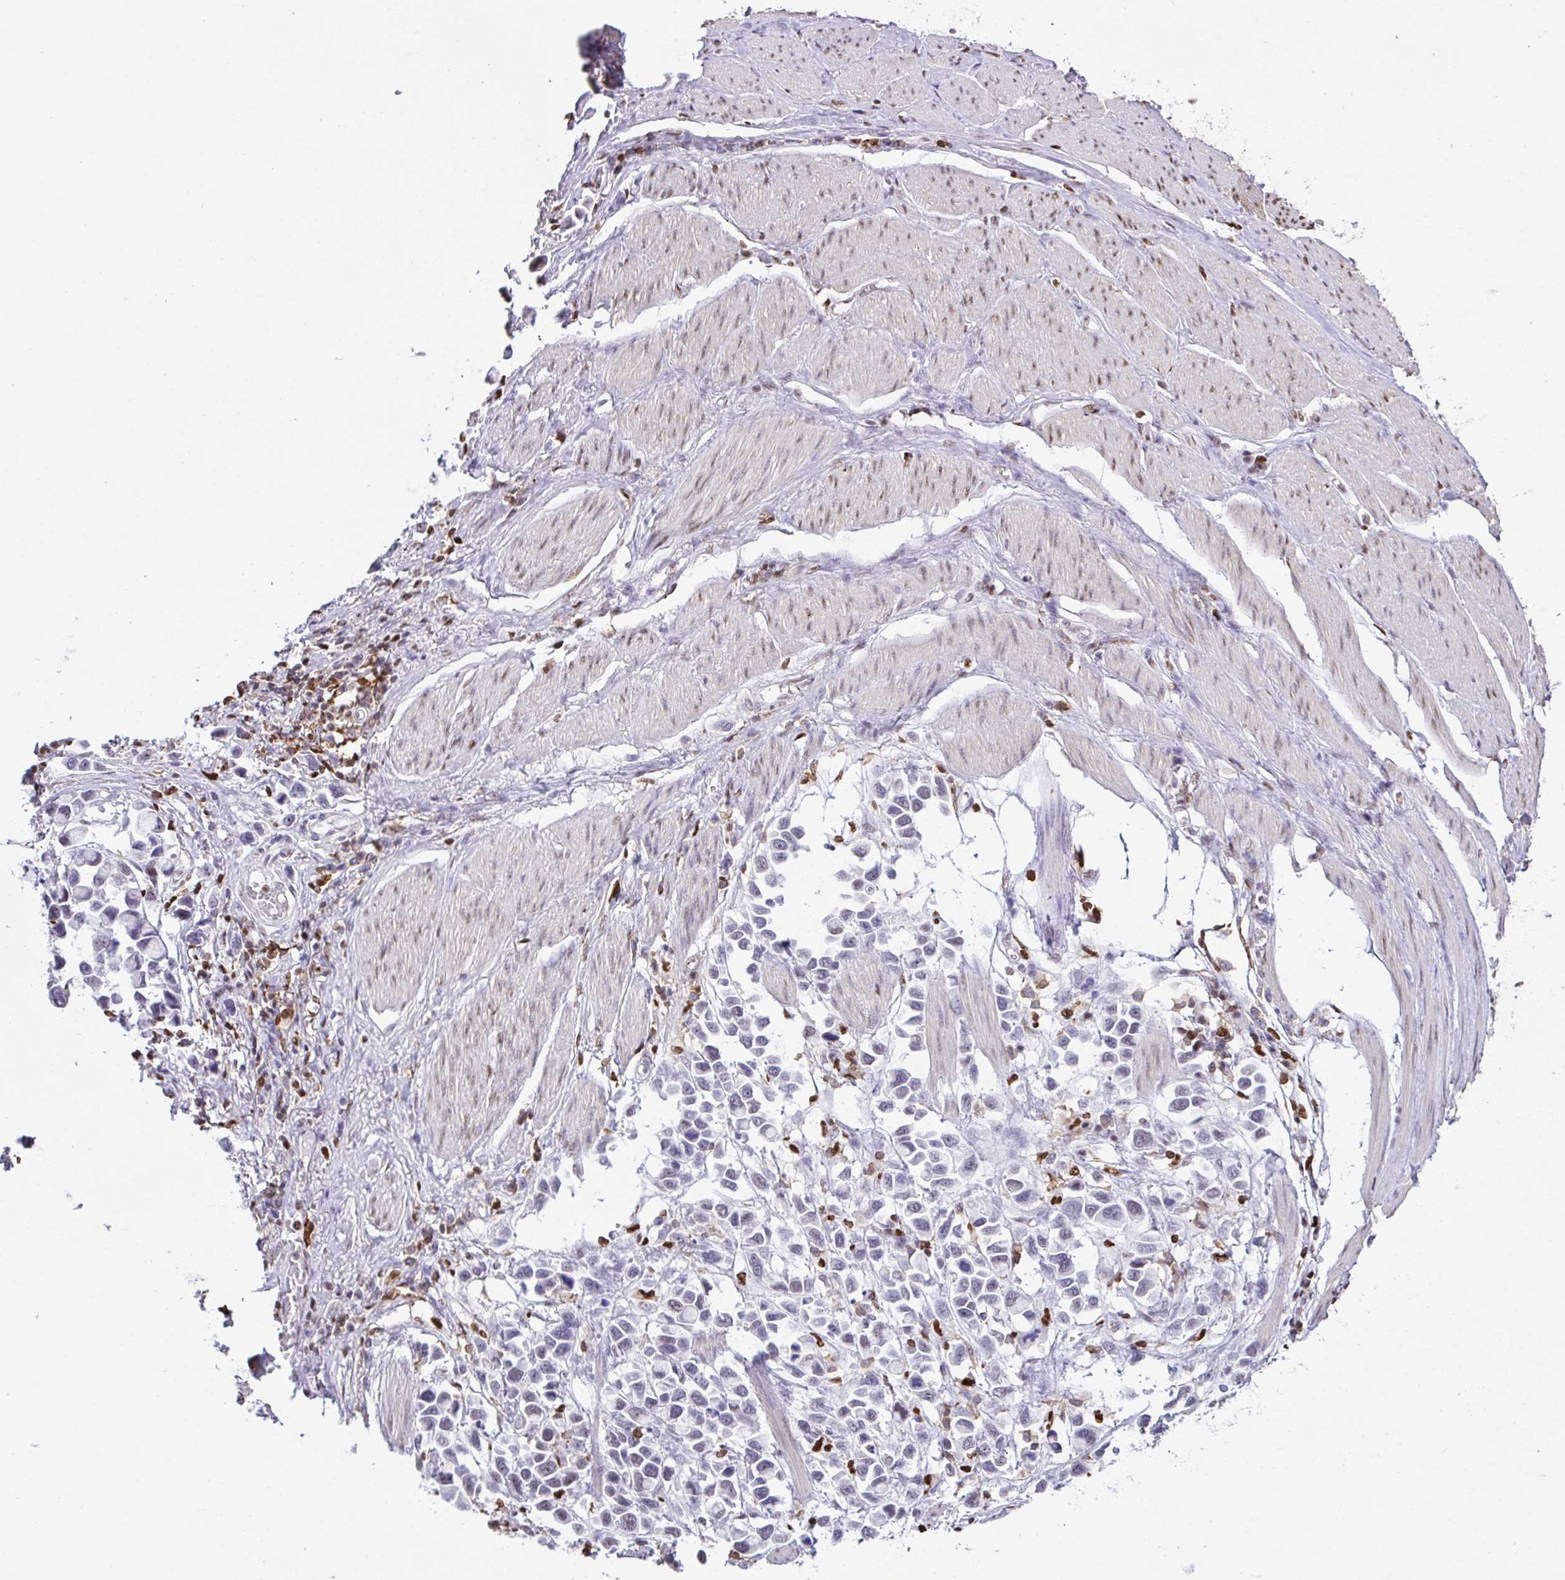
{"staining": {"intensity": "negative", "quantity": "none", "location": "none"}, "tissue": "stomach cancer", "cell_type": "Tumor cells", "image_type": "cancer", "snomed": [{"axis": "morphology", "description": "Adenocarcinoma, NOS"}, {"axis": "topography", "description": "Stomach"}], "caption": "This photomicrograph is of stomach cancer stained with IHC to label a protein in brown with the nuclei are counter-stained blue. There is no positivity in tumor cells. Nuclei are stained in blue.", "gene": "BTBD10", "patient": {"sex": "female", "age": 81}}